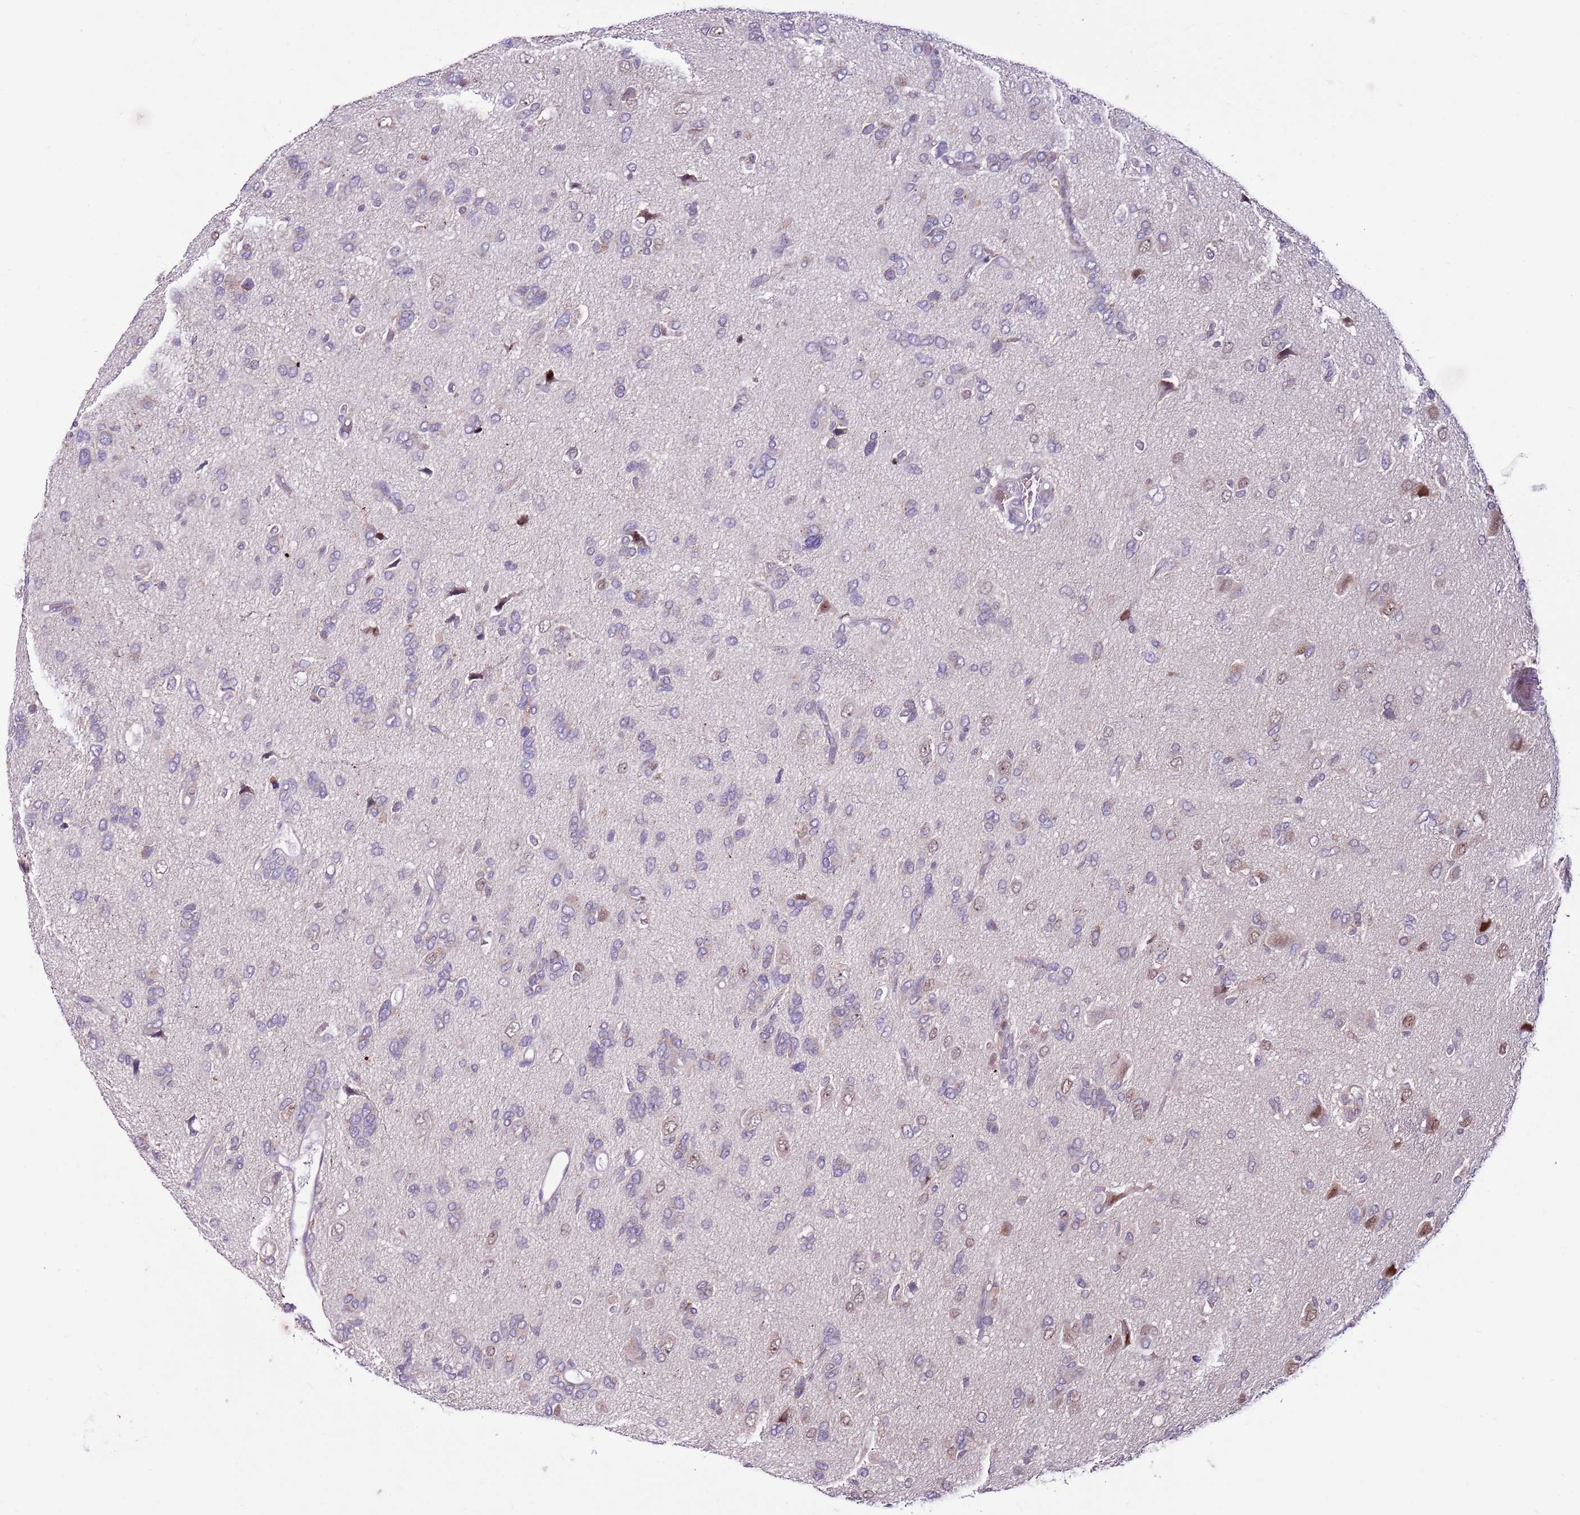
{"staining": {"intensity": "negative", "quantity": "none", "location": "none"}, "tissue": "glioma", "cell_type": "Tumor cells", "image_type": "cancer", "snomed": [{"axis": "morphology", "description": "Glioma, malignant, High grade"}, {"axis": "topography", "description": "Brain"}], "caption": "Immunohistochemistry of malignant glioma (high-grade) exhibits no expression in tumor cells. (DAB (3,3'-diaminobenzidine) immunohistochemistry, high magnification).", "gene": "ZSWIM1", "patient": {"sex": "female", "age": 59}}